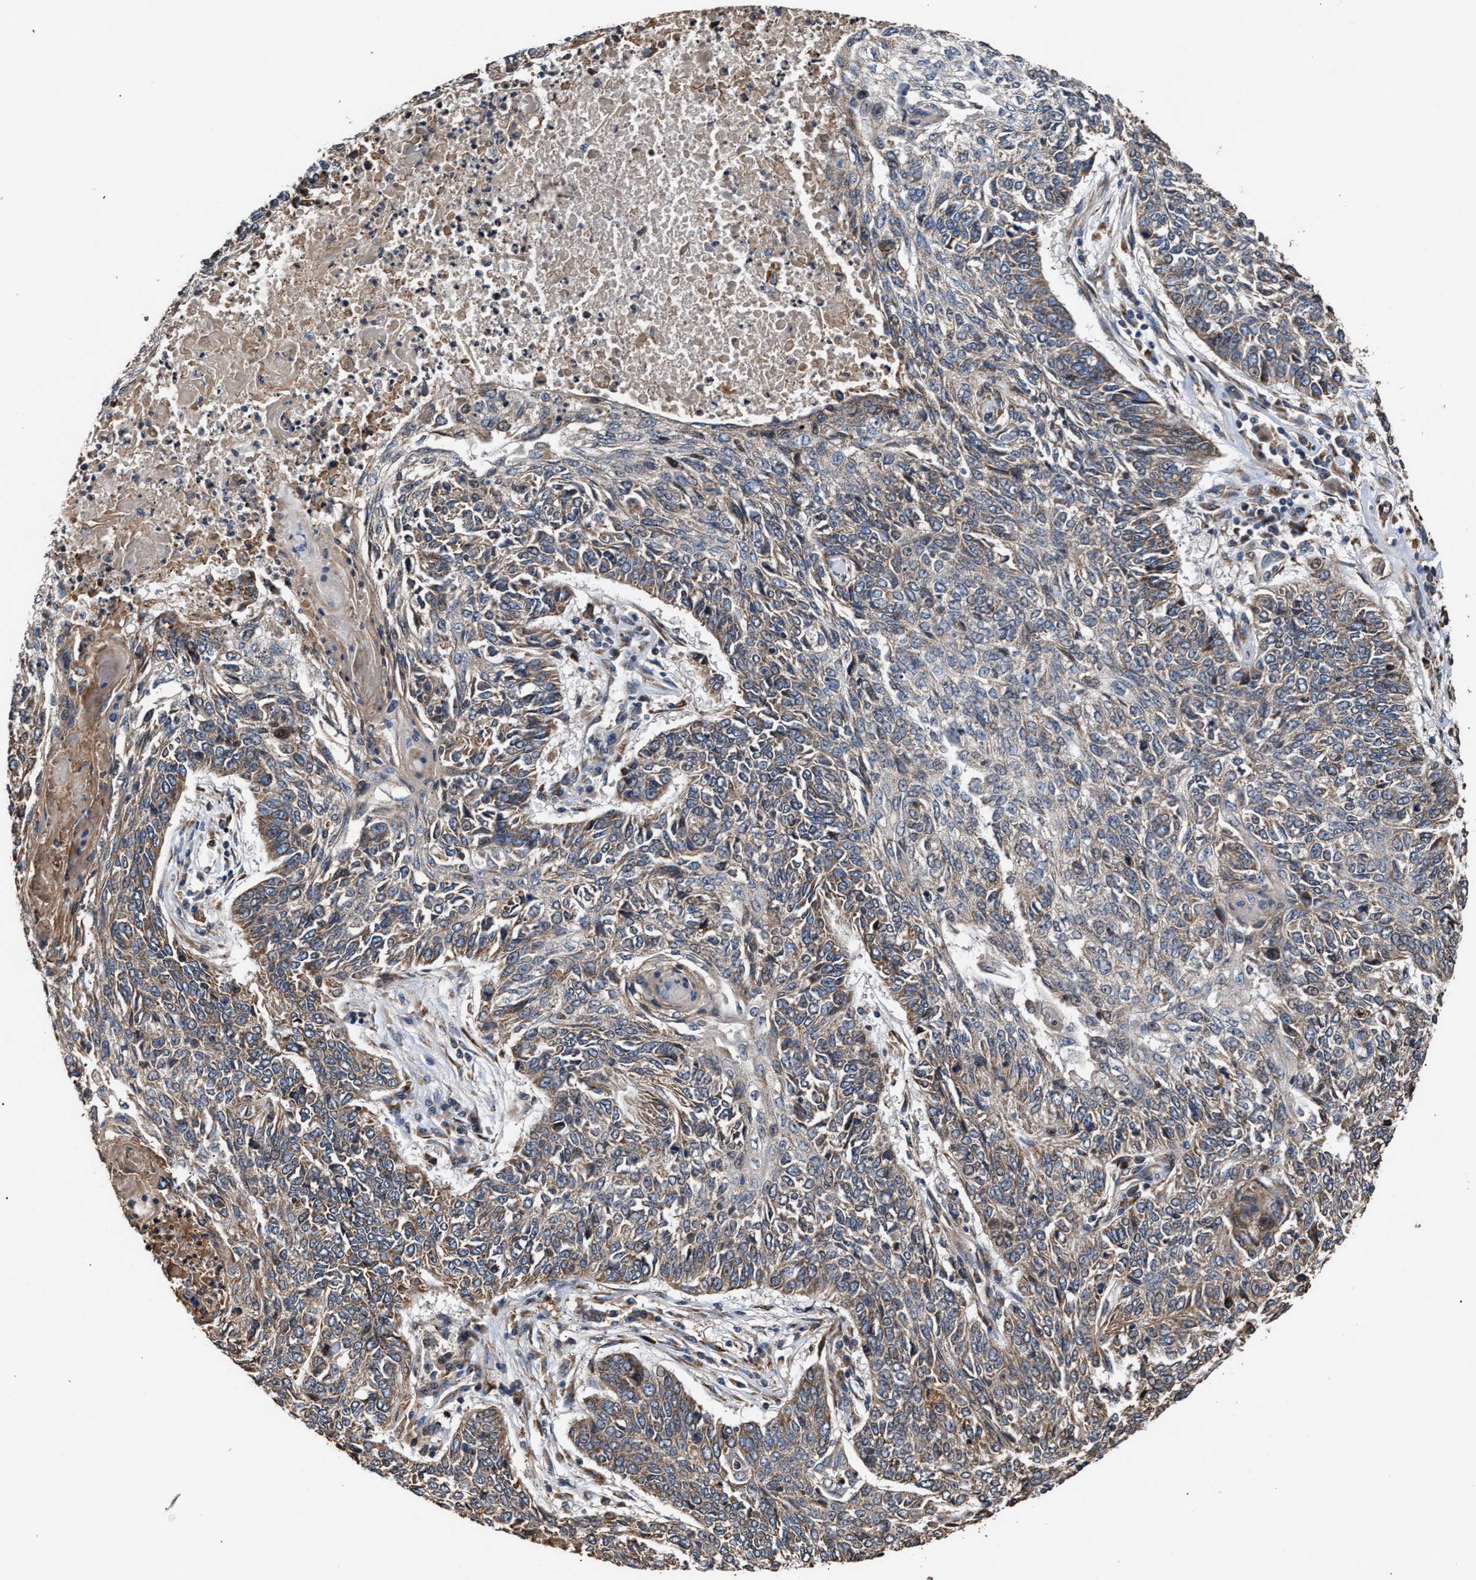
{"staining": {"intensity": "weak", "quantity": "25%-75%", "location": "cytoplasmic/membranous"}, "tissue": "lung cancer", "cell_type": "Tumor cells", "image_type": "cancer", "snomed": [{"axis": "morphology", "description": "Normal tissue, NOS"}, {"axis": "morphology", "description": "Squamous cell carcinoma, NOS"}, {"axis": "topography", "description": "Cartilage tissue"}, {"axis": "topography", "description": "Bronchus"}, {"axis": "topography", "description": "Lung"}], "caption": "Protein staining displays weak cytoplasmic/membranous positivity in approximately 25%-75% of tumor cells in lung squamous cell carcinoma.", "gene": "GOSR1", "patient": {"sex": "female", "age": 49}}